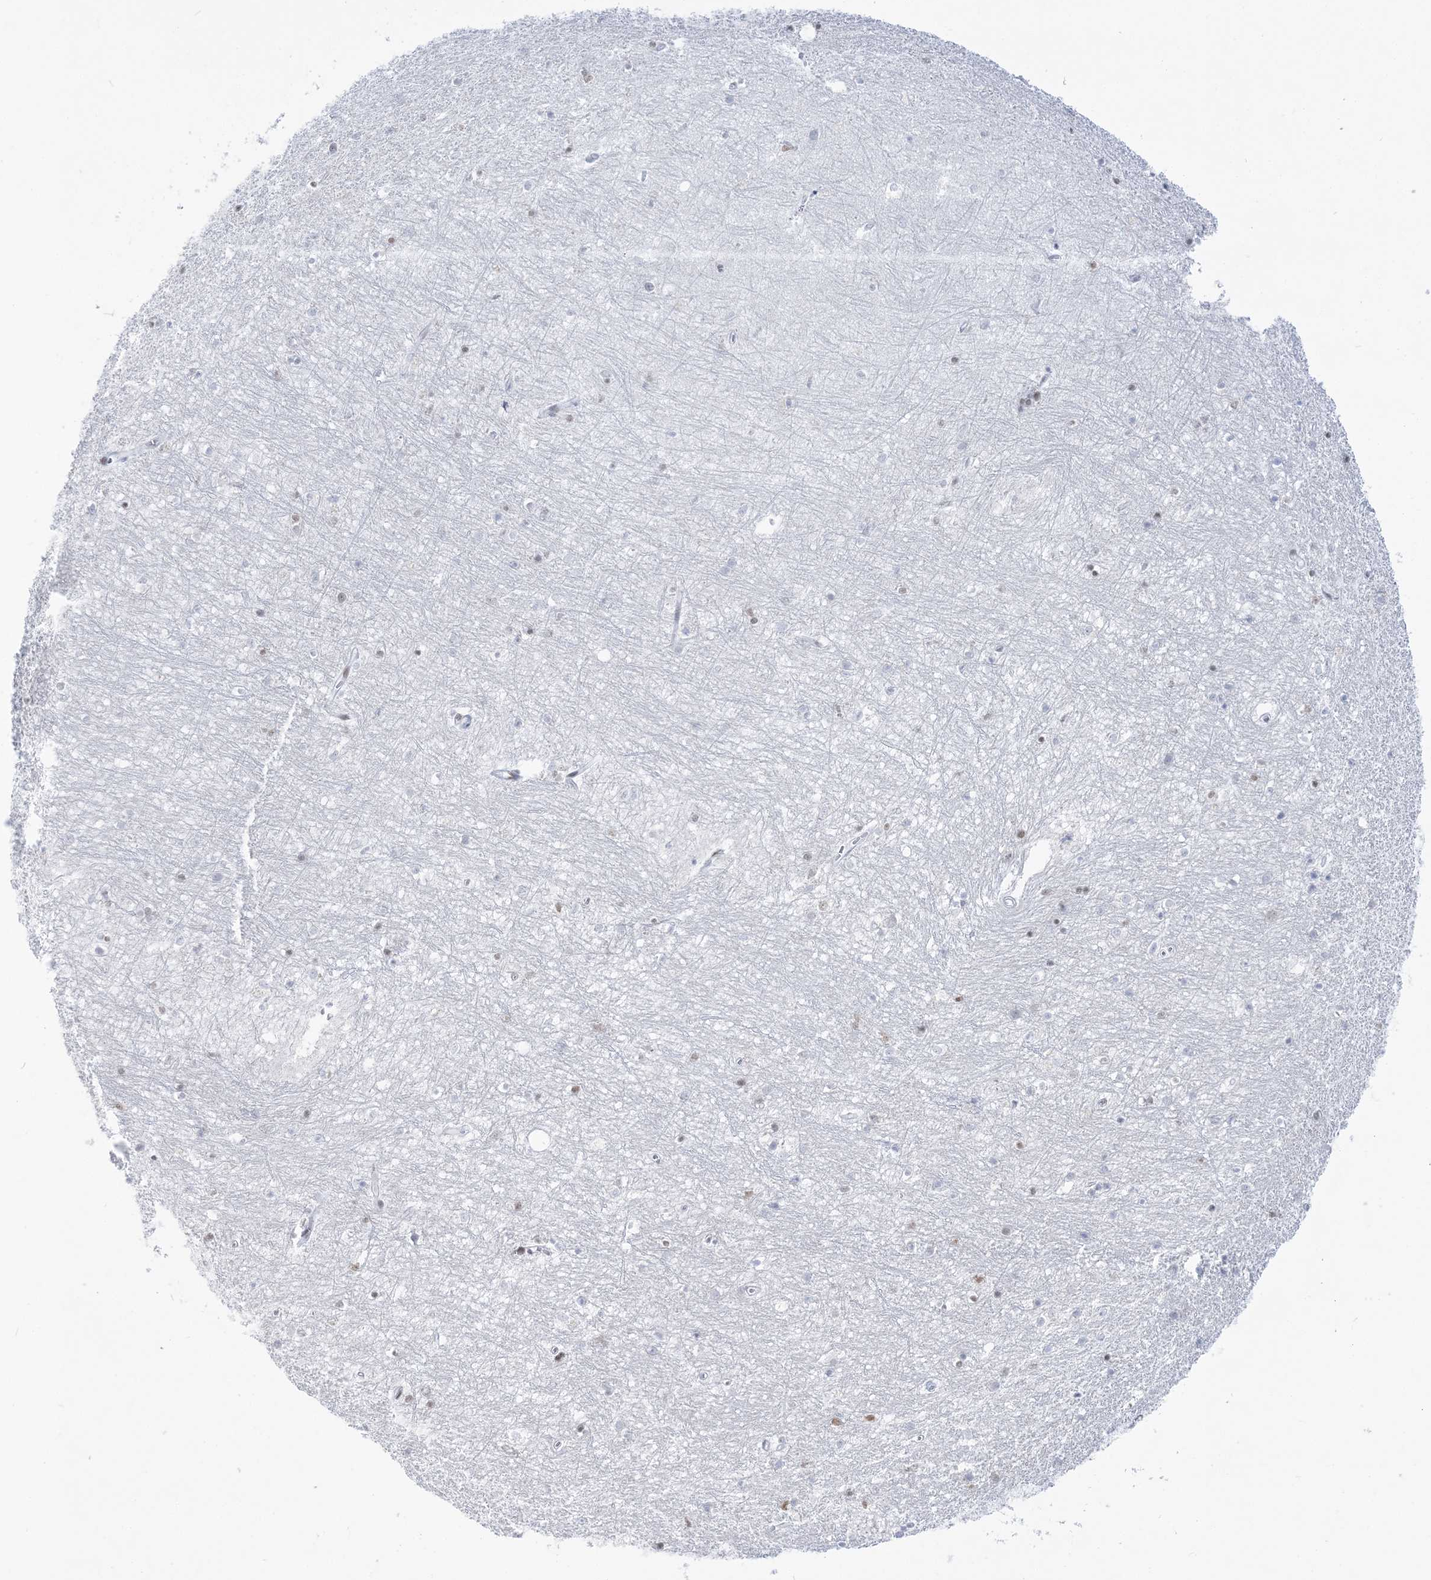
{"staining": {"intensity": "weak", "quantity": "<25%", "location": "nuclear"}, "tissue": "hippocampus", "cell_type": "Glial cells", "image_type": "normal", "snomed": [{"axis": "morphology", "description": "Normal tissue, NOS"}, {"axis": "topography", "description": "Hippocampus"}], "caption": "Immunohistochemical staining of unremarkable hippocampus exhibits no significant staining in glial cells. (Brightfield microscopy of DAB immunohistochemistry (IHC) at high magnification).", "gene": "DDX21", "patient": {"sex": "female", "age": 64}}